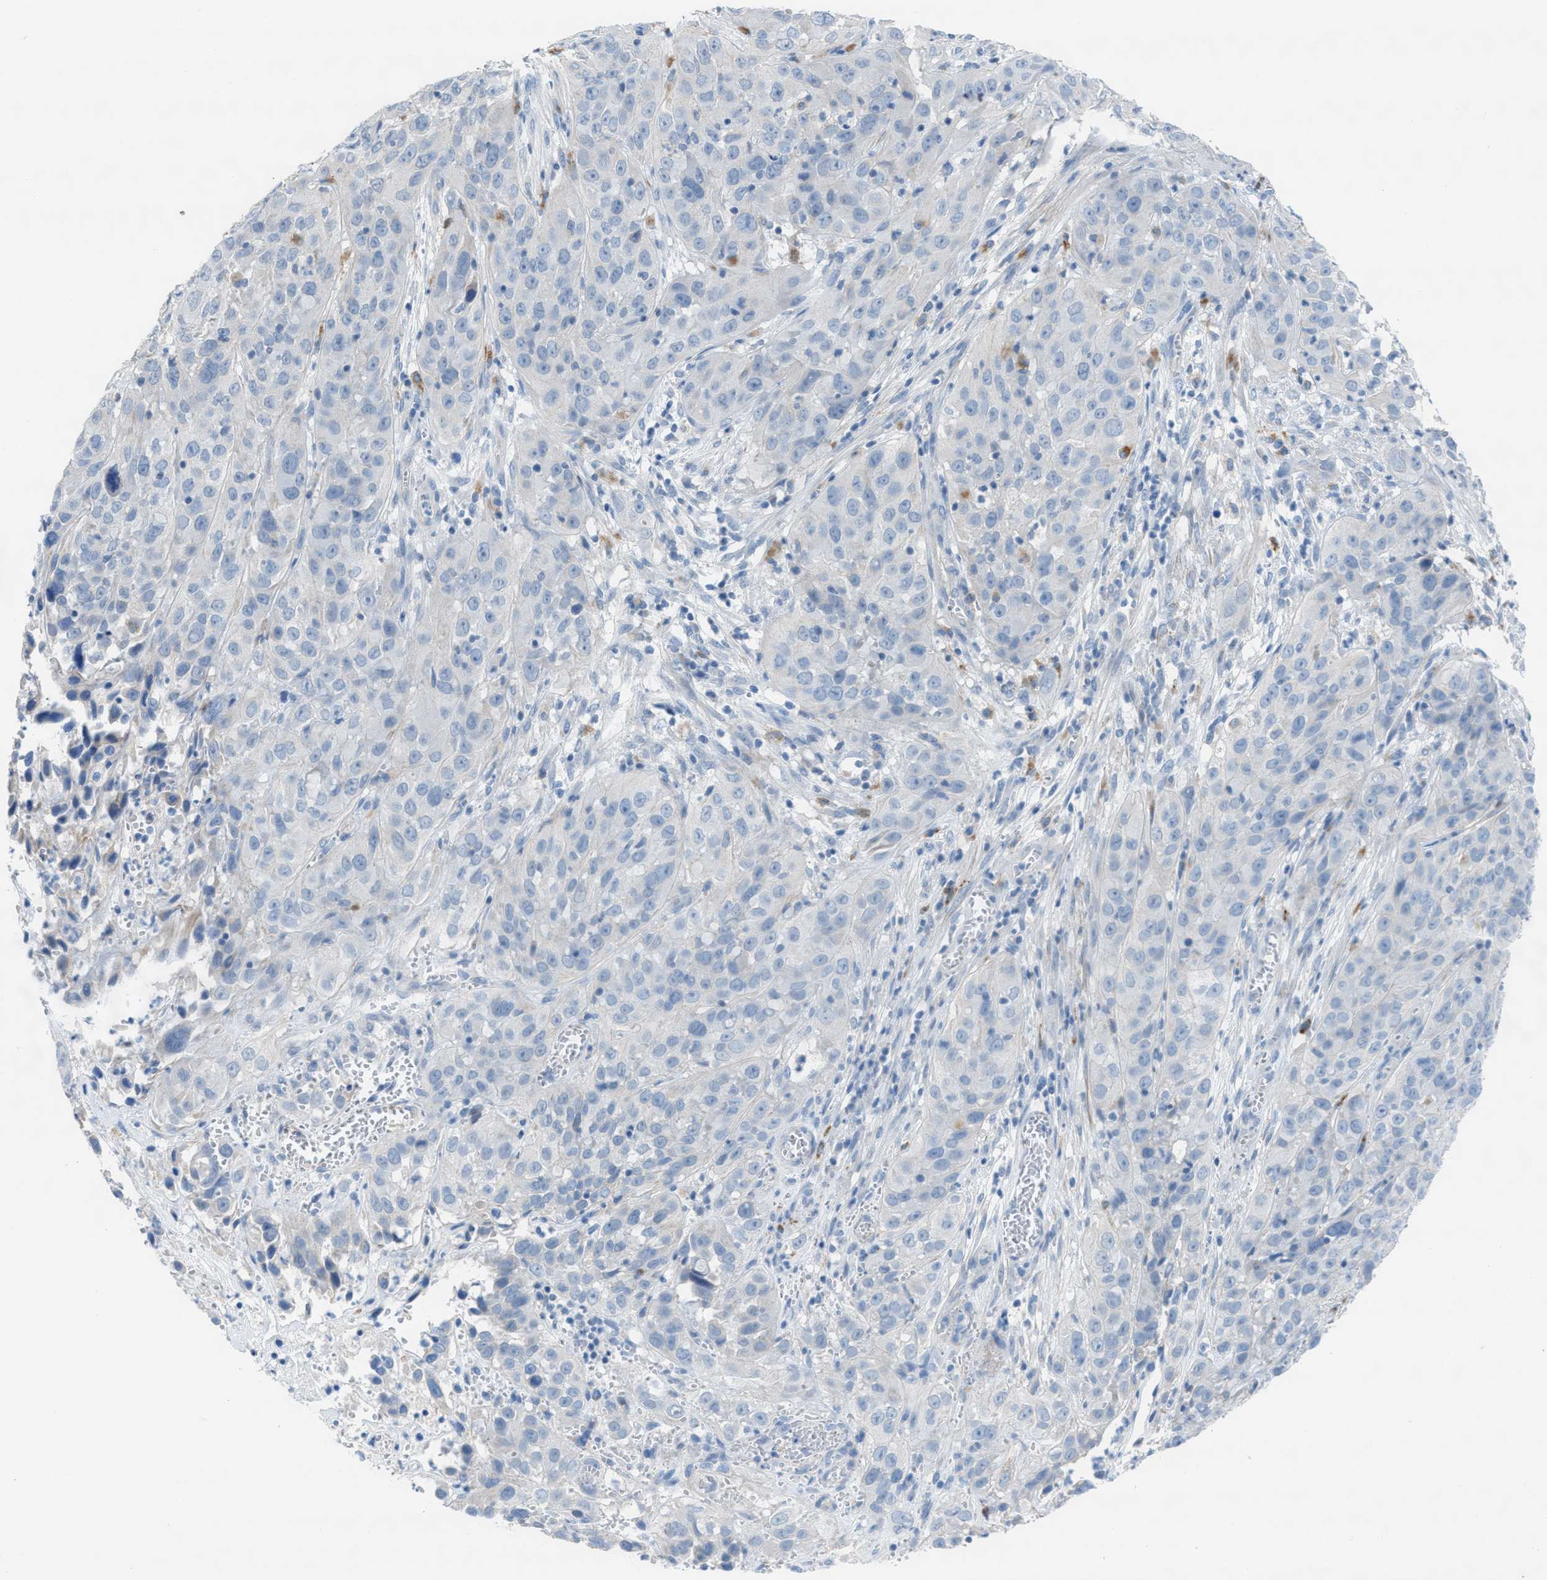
{"staining": {"intensity": "negative", "quantity": "none", "location": "none"}, "tissue": "cervical cancer", "cell_type": "Tumor cells", "image_type": "cancer", "snomed": [{"axis": "morphology", "description": "Squamous cell carcinoma, NOS"}, {"axis": "topography", "description": "Cervix"}], "caption": "IHC photomicrograph of human cervical cancer stained for a protein (brown), which displays no positivity in tumor cells.", "gene": "ASPA", "patient": {"sex": "female", "age": 32}}